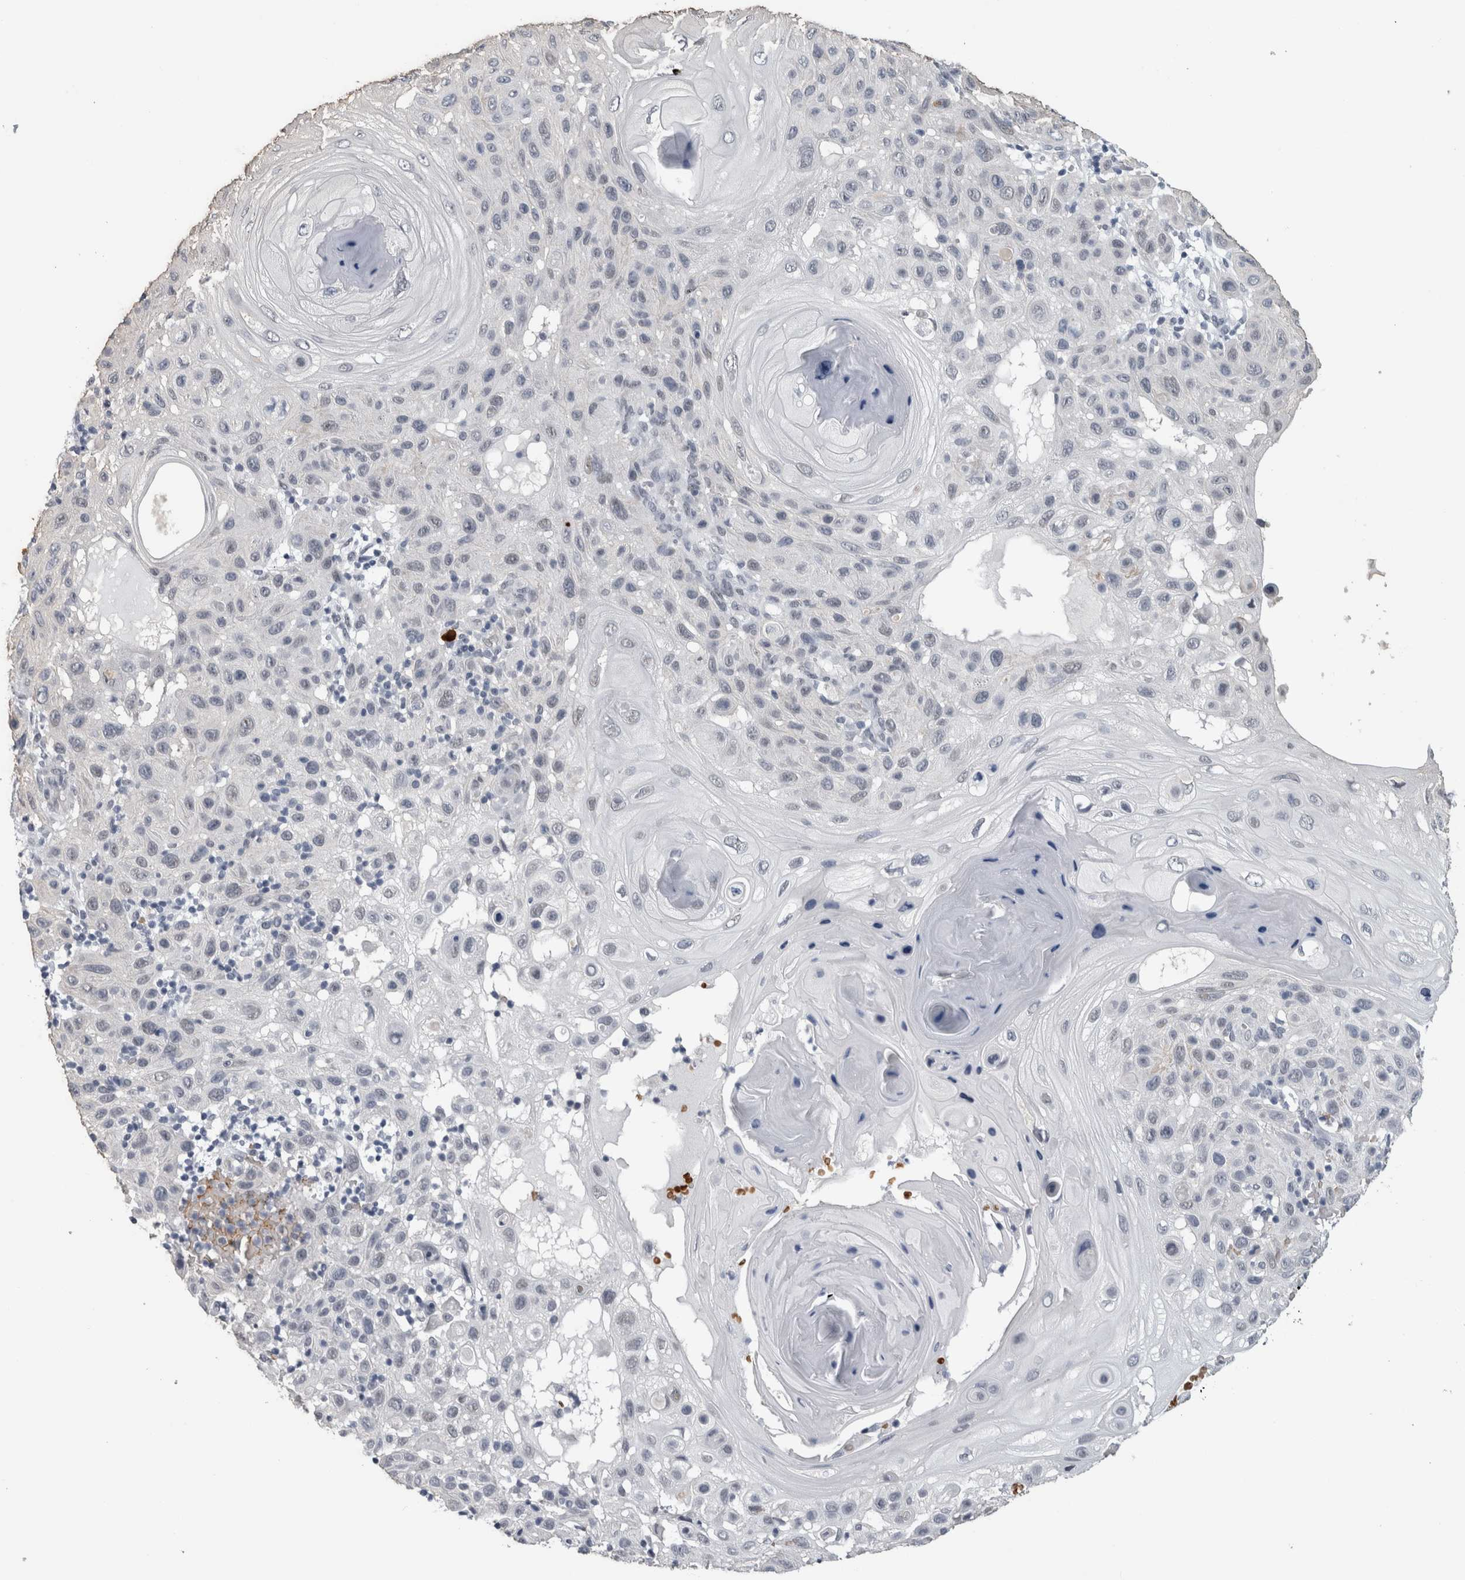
{"staining": {"intensity": "negative", "quantity": "none", "location": "none"}, "tissue": "skin cancer", "cell_type": "Tumor cells", "image_type": "cancer", "snomed": [{"axis": "morphology", "description": "Normal tissue, NOS"}, {"axis": "morphology", "description": "Squamous cell carcinoma, NOS"}, {"axis": "topography", "description": "Skin"}], "caption": "Skin squamous cell carcinoma stained for a protein using immunohistochemistry exhibits no expression tumor cells.", "gene": "PEBP4", "patient": {"sex": "female", "age": 96}}